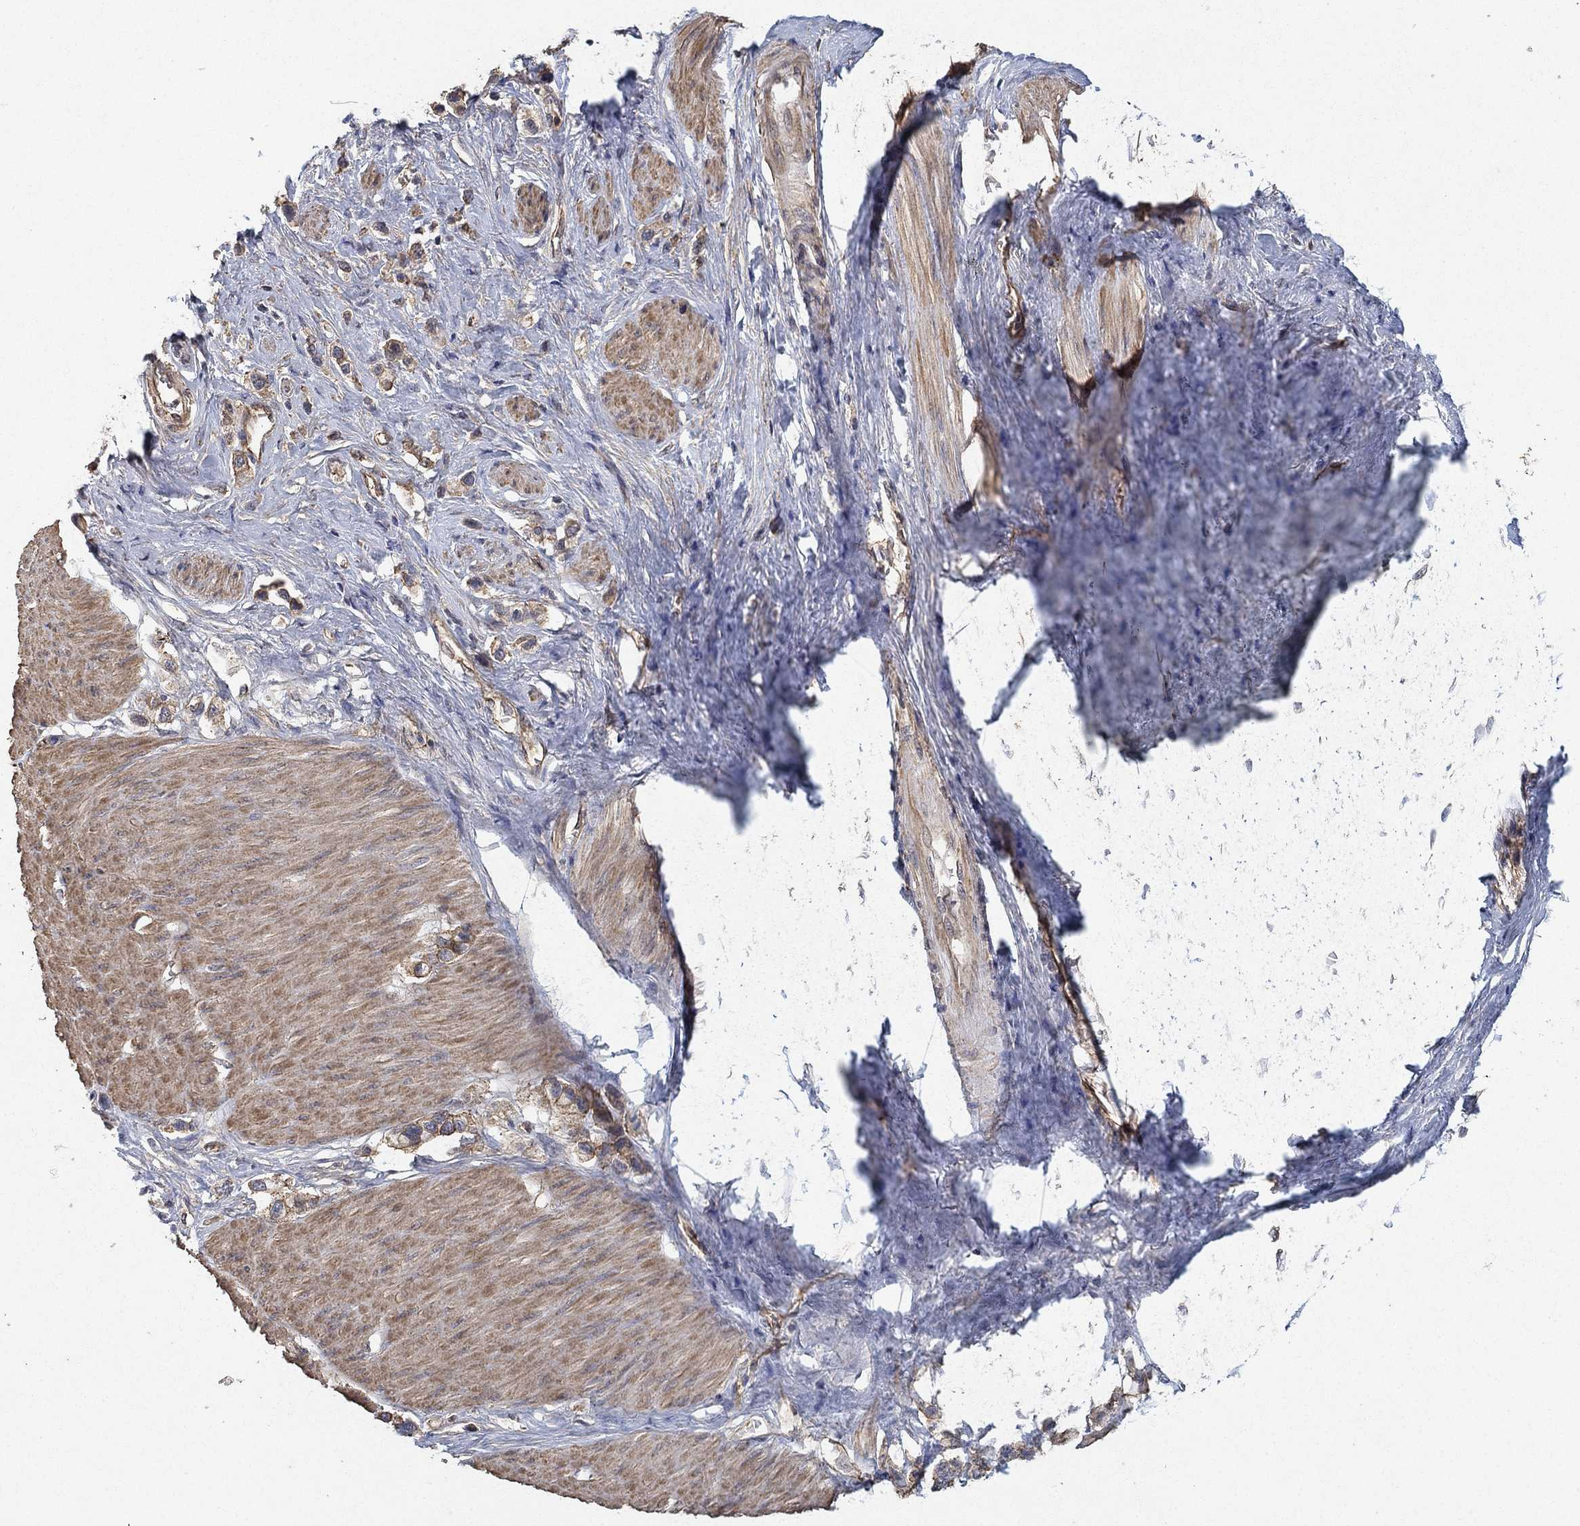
{"staining": {"intensity": "weak", "quantity": "<25%", "location": "cytoplasmic/membranous"}, "tissue": "stomach cancer", "cell_type": "Tumor cells", "image_type": "cancer", "snomed": [{"axis": "morphology", "description": "Normal tissue, NOS"}, {"axis": "morphology", "description": "Adenocarcinoma, NOS"}, {"axis": "morphology", "description": "Adenocarcinoma, High grade"}, {"axis": "topography", "description": "Stomach, upper"}, {"axis": "topography", "description": "Stomach"}], "caption": "A high-resolution image shows immunohistochemistry staining of stomach adenocarcinoma (high-grade), which shows no significant staining in tumor cells. (DAB (3,3'-diaminobenzidine) immunohistochemistry visualized using brightfield microscopy, high magnification).", "gene": "MCUR1", "patient": {"sex": "female", "age": 65}}